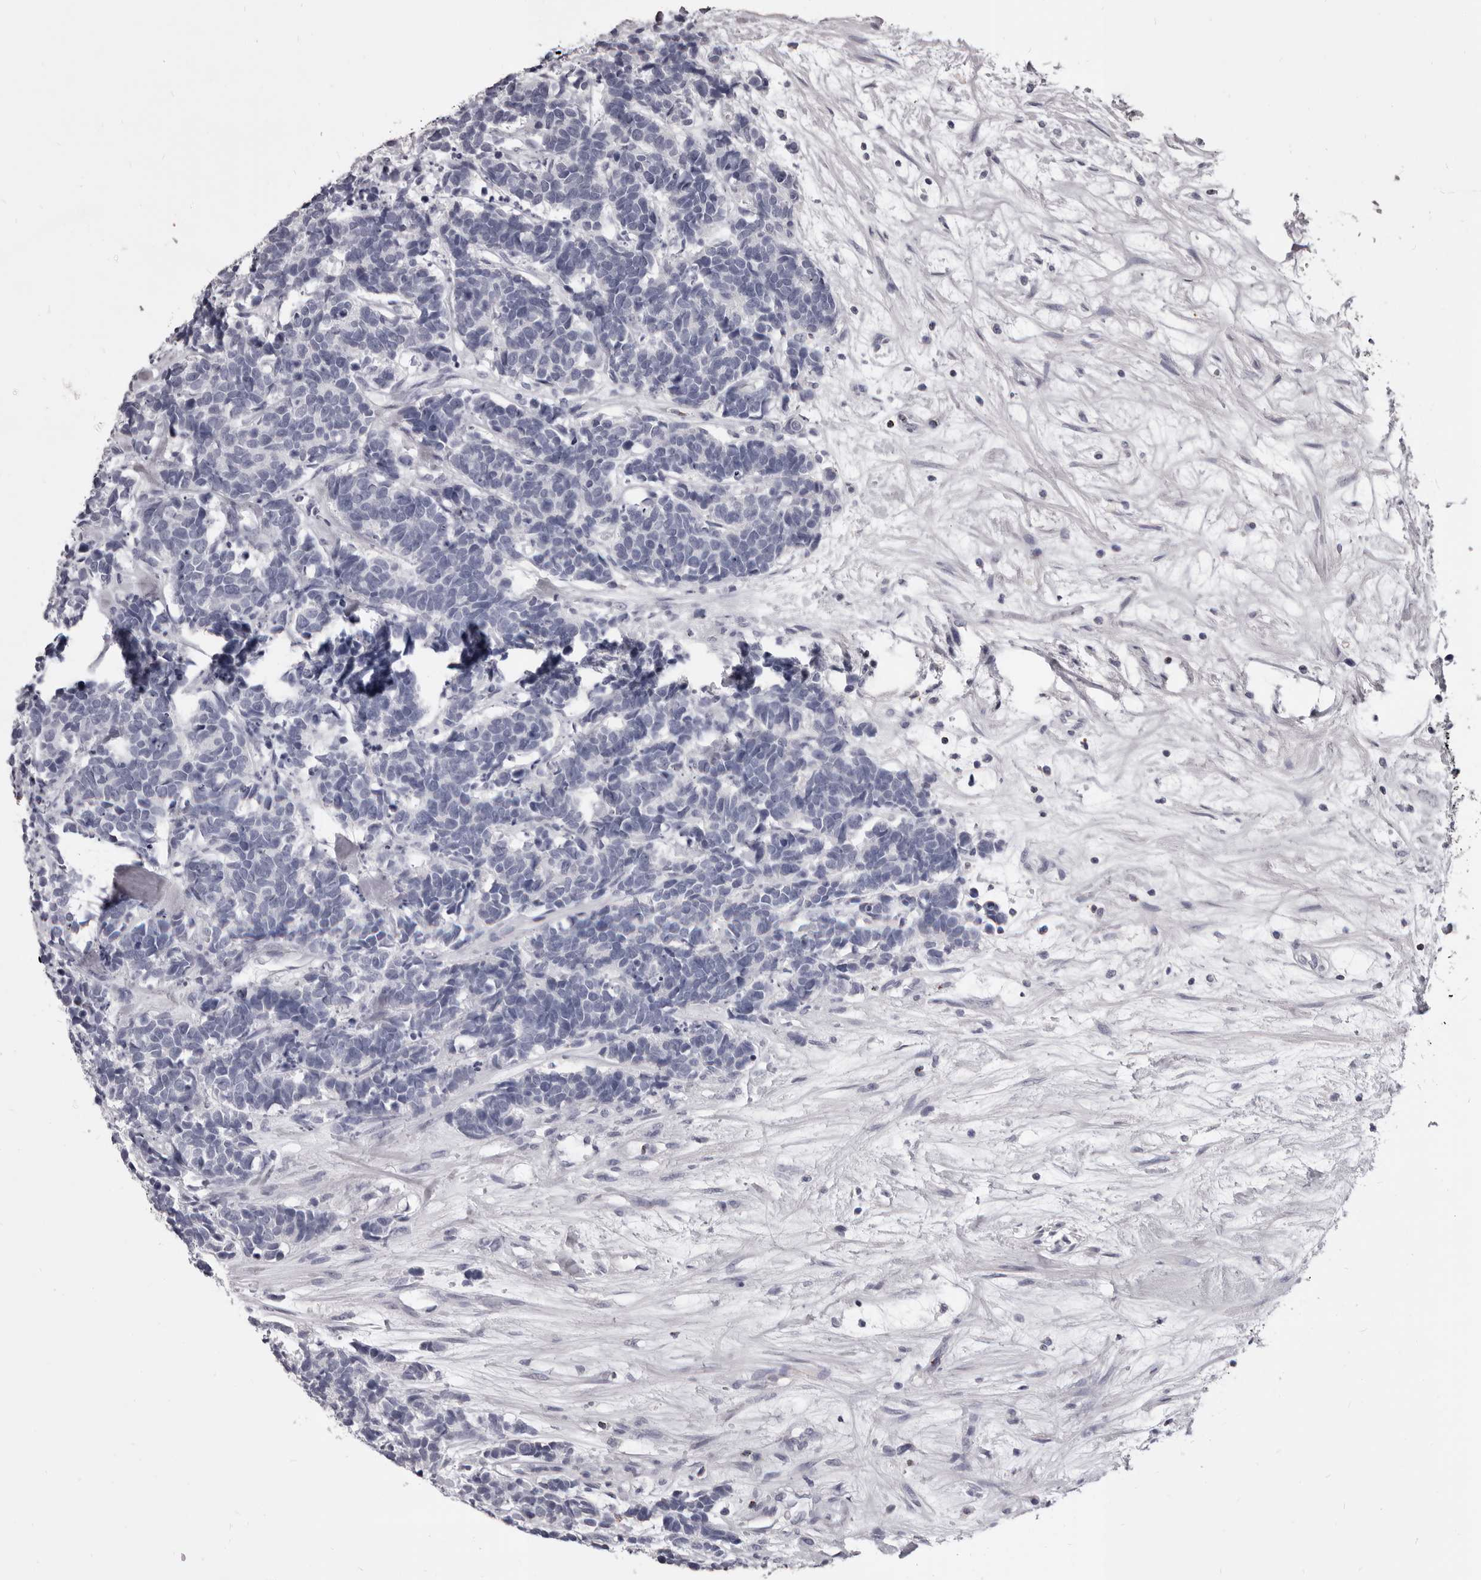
{"staining": {"intensity": "negative", "quantity": "none", "location": "none"}, "tissue": "carcinoid", "cell_type": "Tumor cells", "image_type": "cancer", "snomed": [{"axis": "morphology", "description": "Carcinoma, NOS"}, {"axis": "morphology", "description": "Carcinoid, malignant, NOS"}, {"axis": "topography", "description": "Urinary bladder"}], "caption": "IHC of carcinoid exhibits no expression in tumor cells.", "gene": "GZMH", "patient": {"sex": "male", "age": 57}}